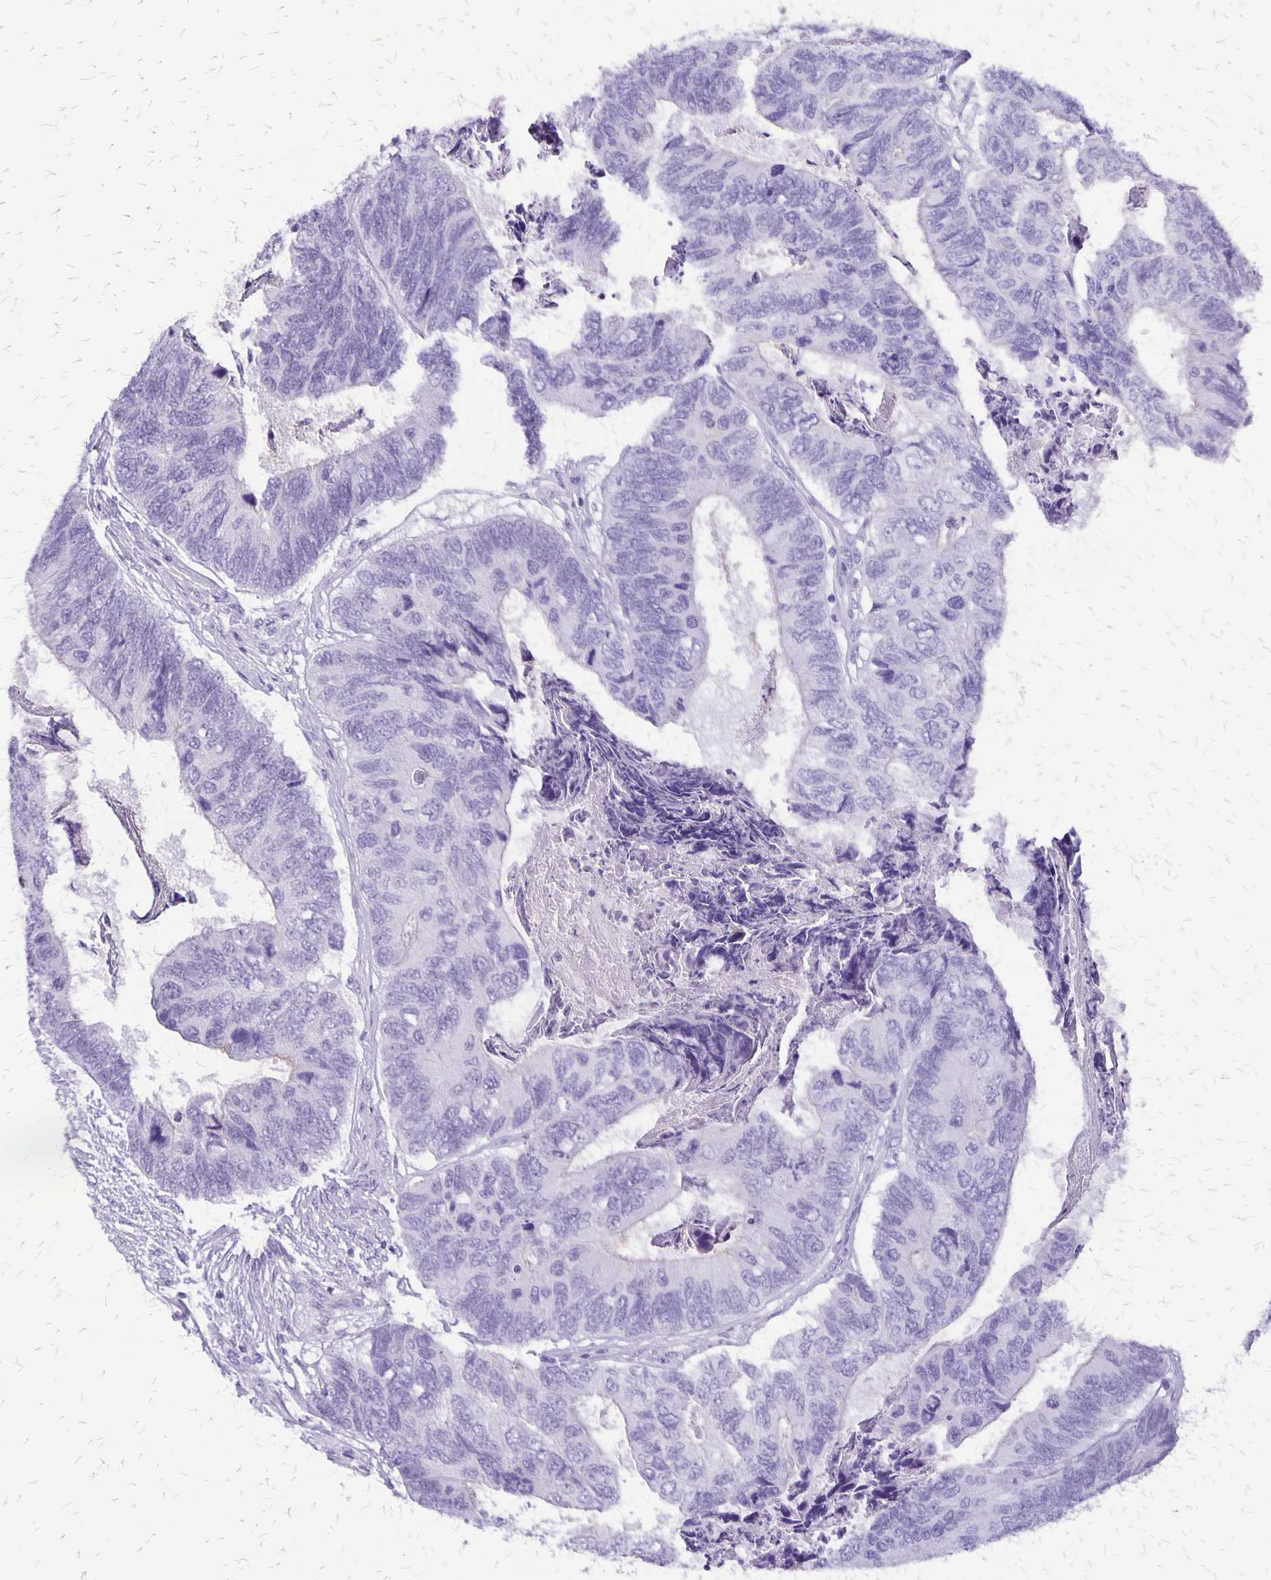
{"staining": {"intensity": "negative", "quantity": "none", "location": "none"}, "tissue": "colorectal cancer", "cell_type": "Tumor cells", "image_type": "cancer", "snomed": [{"axis": "morphology", "description": "Adenocarcinoma, NOS"}, {"axis": "topography", "description": "Colon"}], "caption": "Immunohistochemistry image of colorectal adenocarcinoma stained for a protein (brown), which exhibits no expression in tumor cells.", "gene": "SLC13A2", "patient": {"sex": "female", "age": 67}}